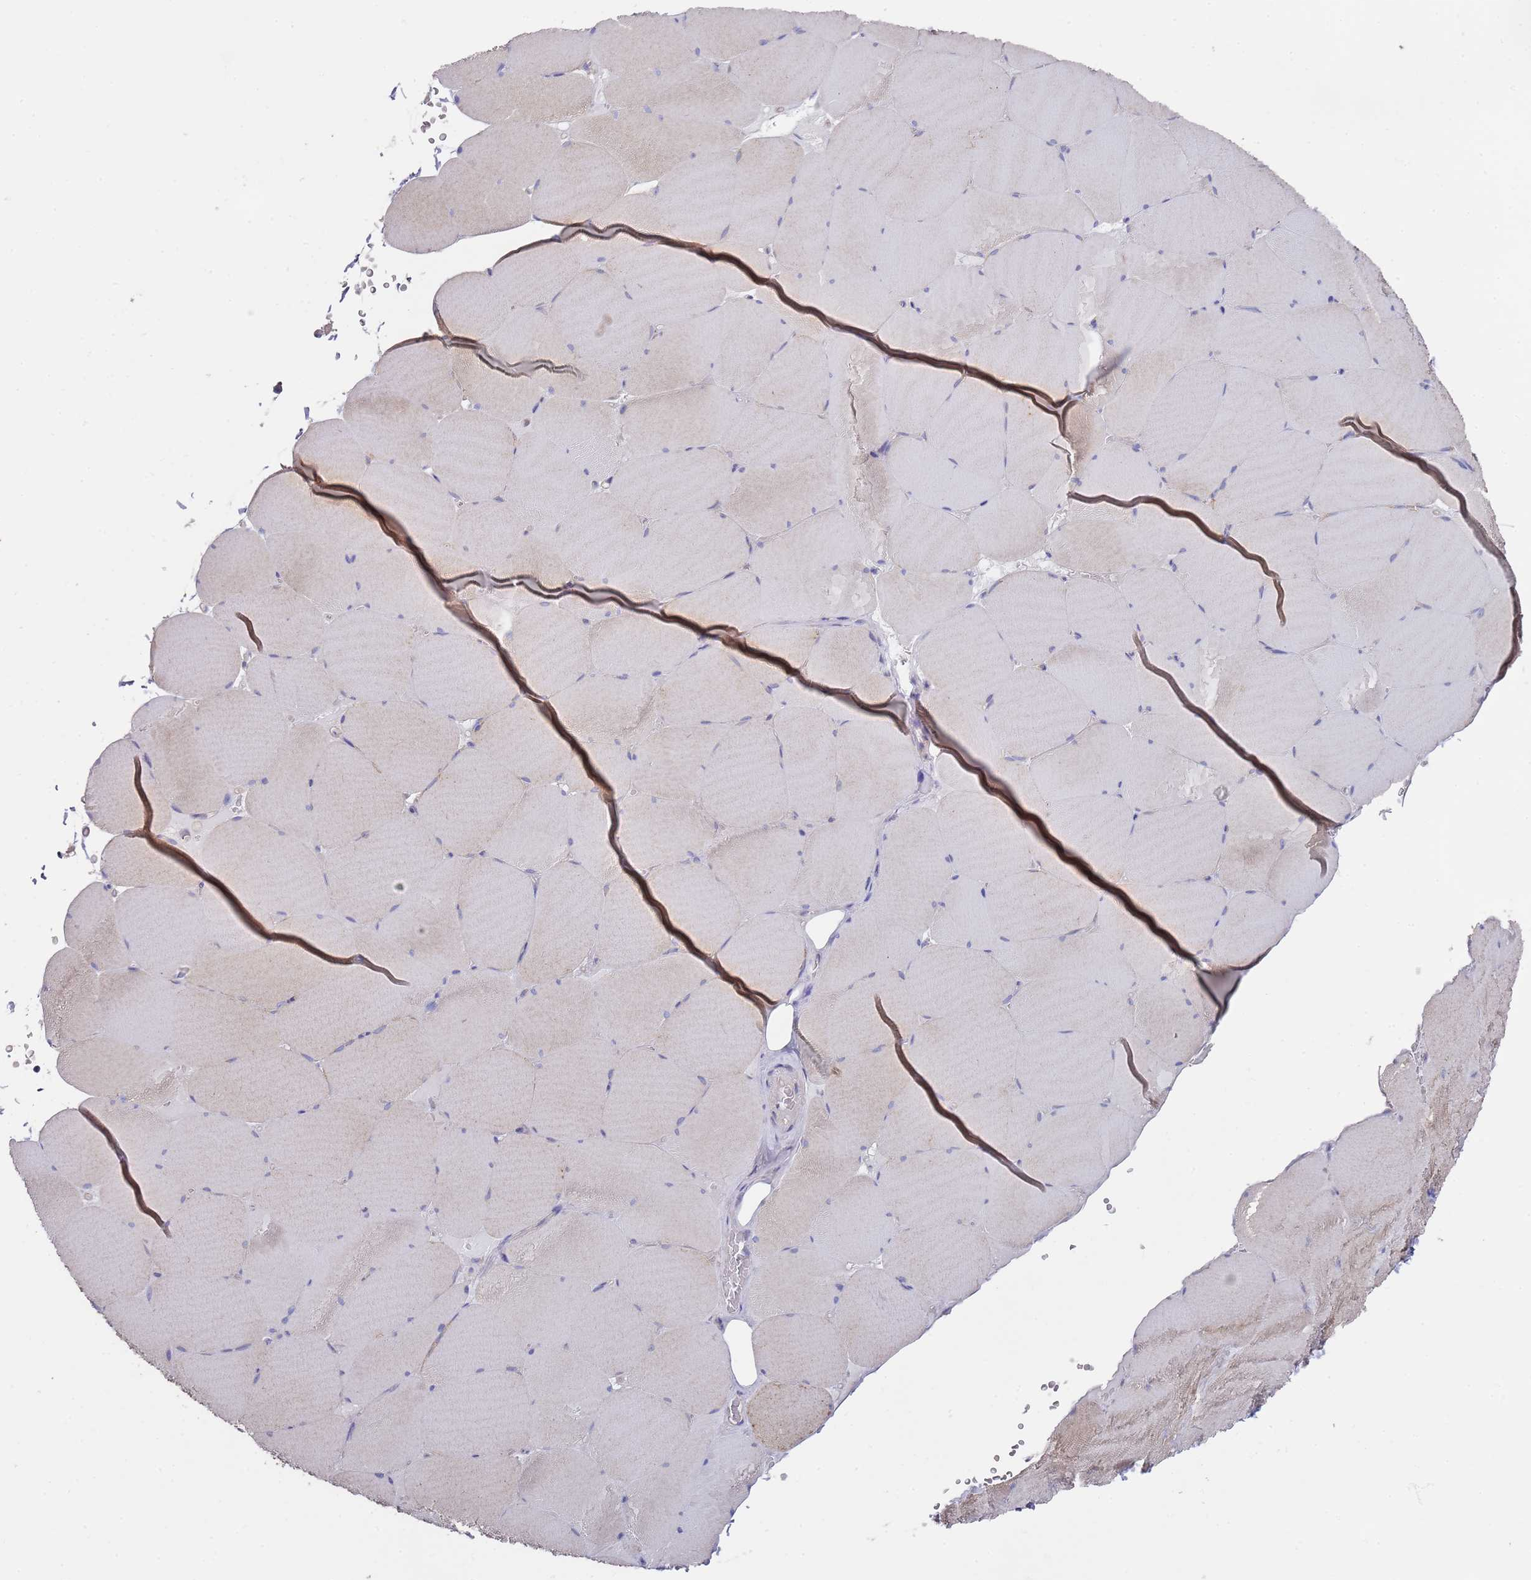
{"staining": {"intensity": "moderate", "quantity": "25%-75%", "location": "cytoplasmic/membranous"}, "tissue": "skeletal muscle", "cell_type": "Myocytes", "image_type": "normal", "snomed": [{"axis": "morphology", "description": "Normal tissue, NOS"}, {"axis": "topography", "description": "Skeletal muscle"}, {"axis": "topography", "description": "Head-Neck"}], "caption": "Immunohistochemical staining of unremarkable human skeletal muscle reveals medium levels of moderate cytoplasmic/membranous positivity in about 25%-75% of myocytes.", "gene": "SCAPER", "patient": {"sex": "male", "age": 66}}